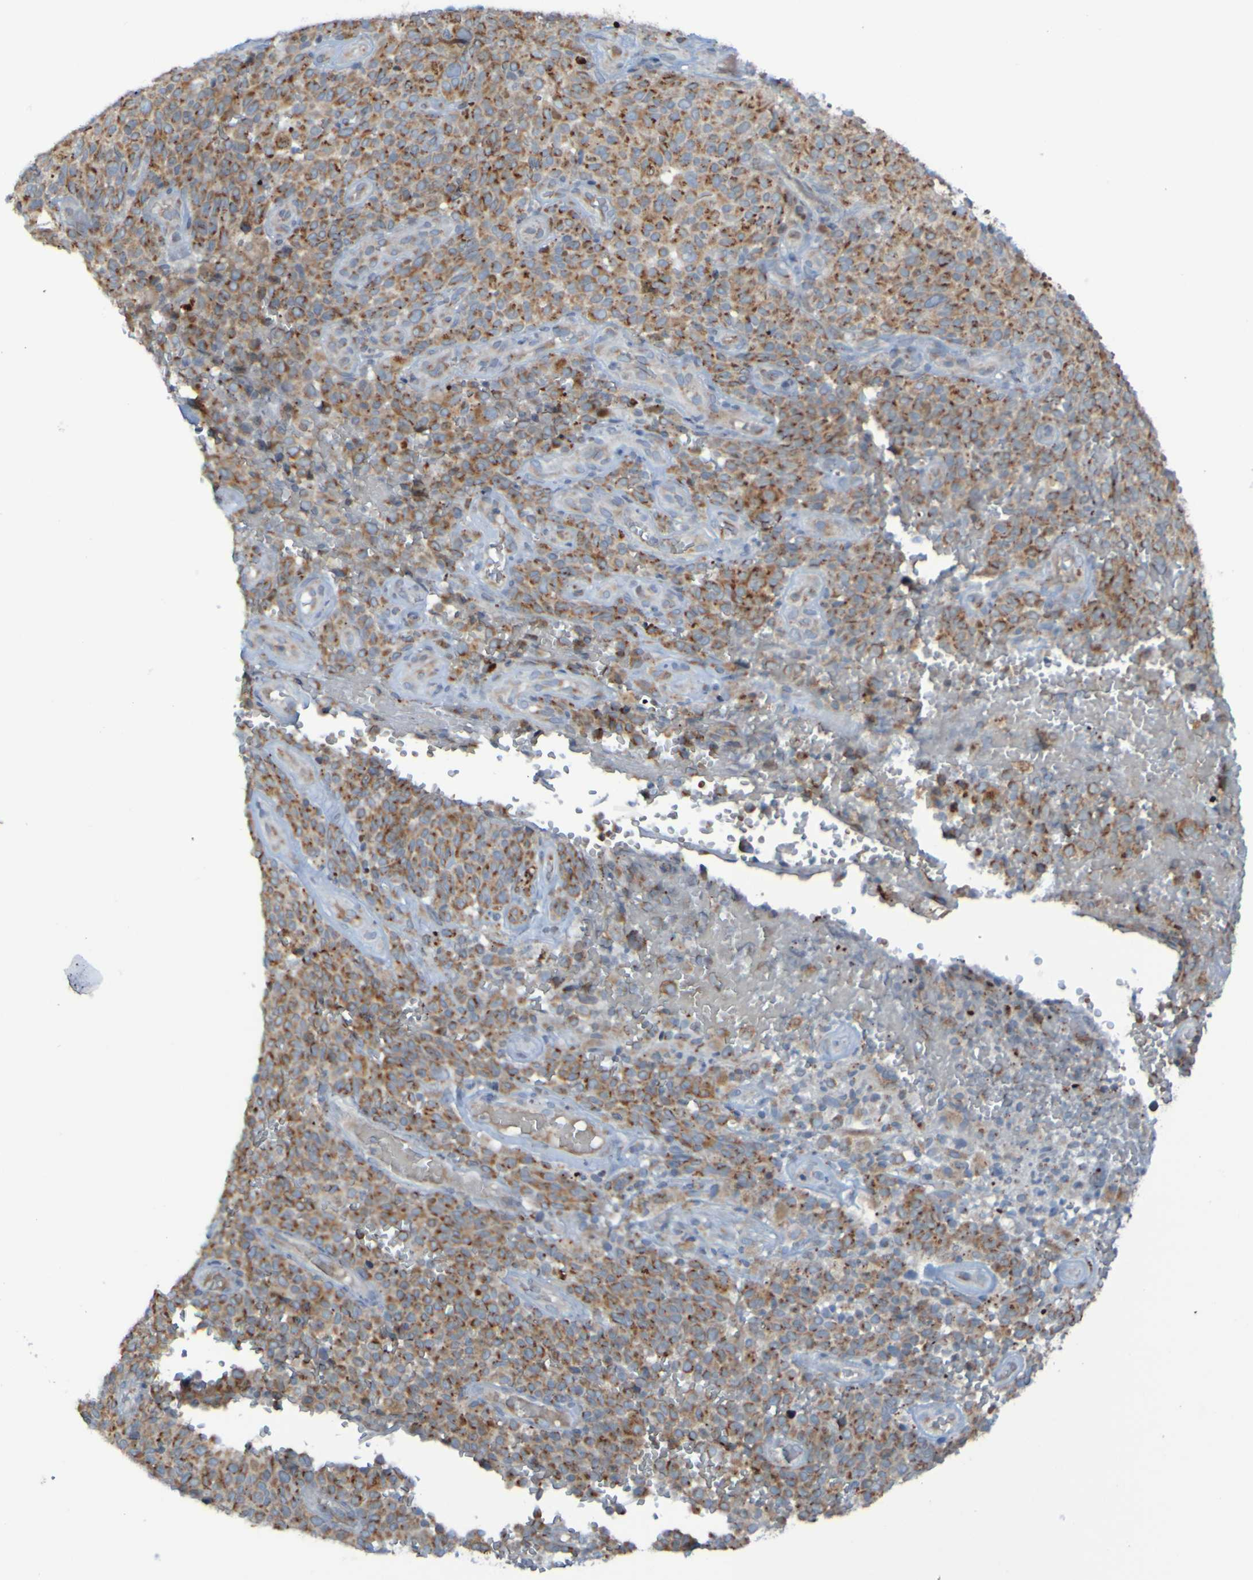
{"staining": {"intensity": "moderate", "quantity": ">75%", "location": "cytoplasmic/membranous"}, "tissue": "melanoma", "cell_type": "Tumor cells", "image_type": "cancer", "snomed": [{"axis": "morphology", "description": "Malignant melanoma, NOS"}, {"axis": "topography", "description": "Skin"}], "caption": "IHC (DAB (3,3'-diaminobenzidine)) staining of malignant melanoma shows moderate cytoplasmic/membranous protein positivity in about >75% of tumor cells. The staining was performed using DAB to visualize the protein expression in brown, while the nuclei were stained in blue with hematoxylin (Magnification: 20x).", "gene": "UNG", "patient": {"sex": "female", "age": 82}}